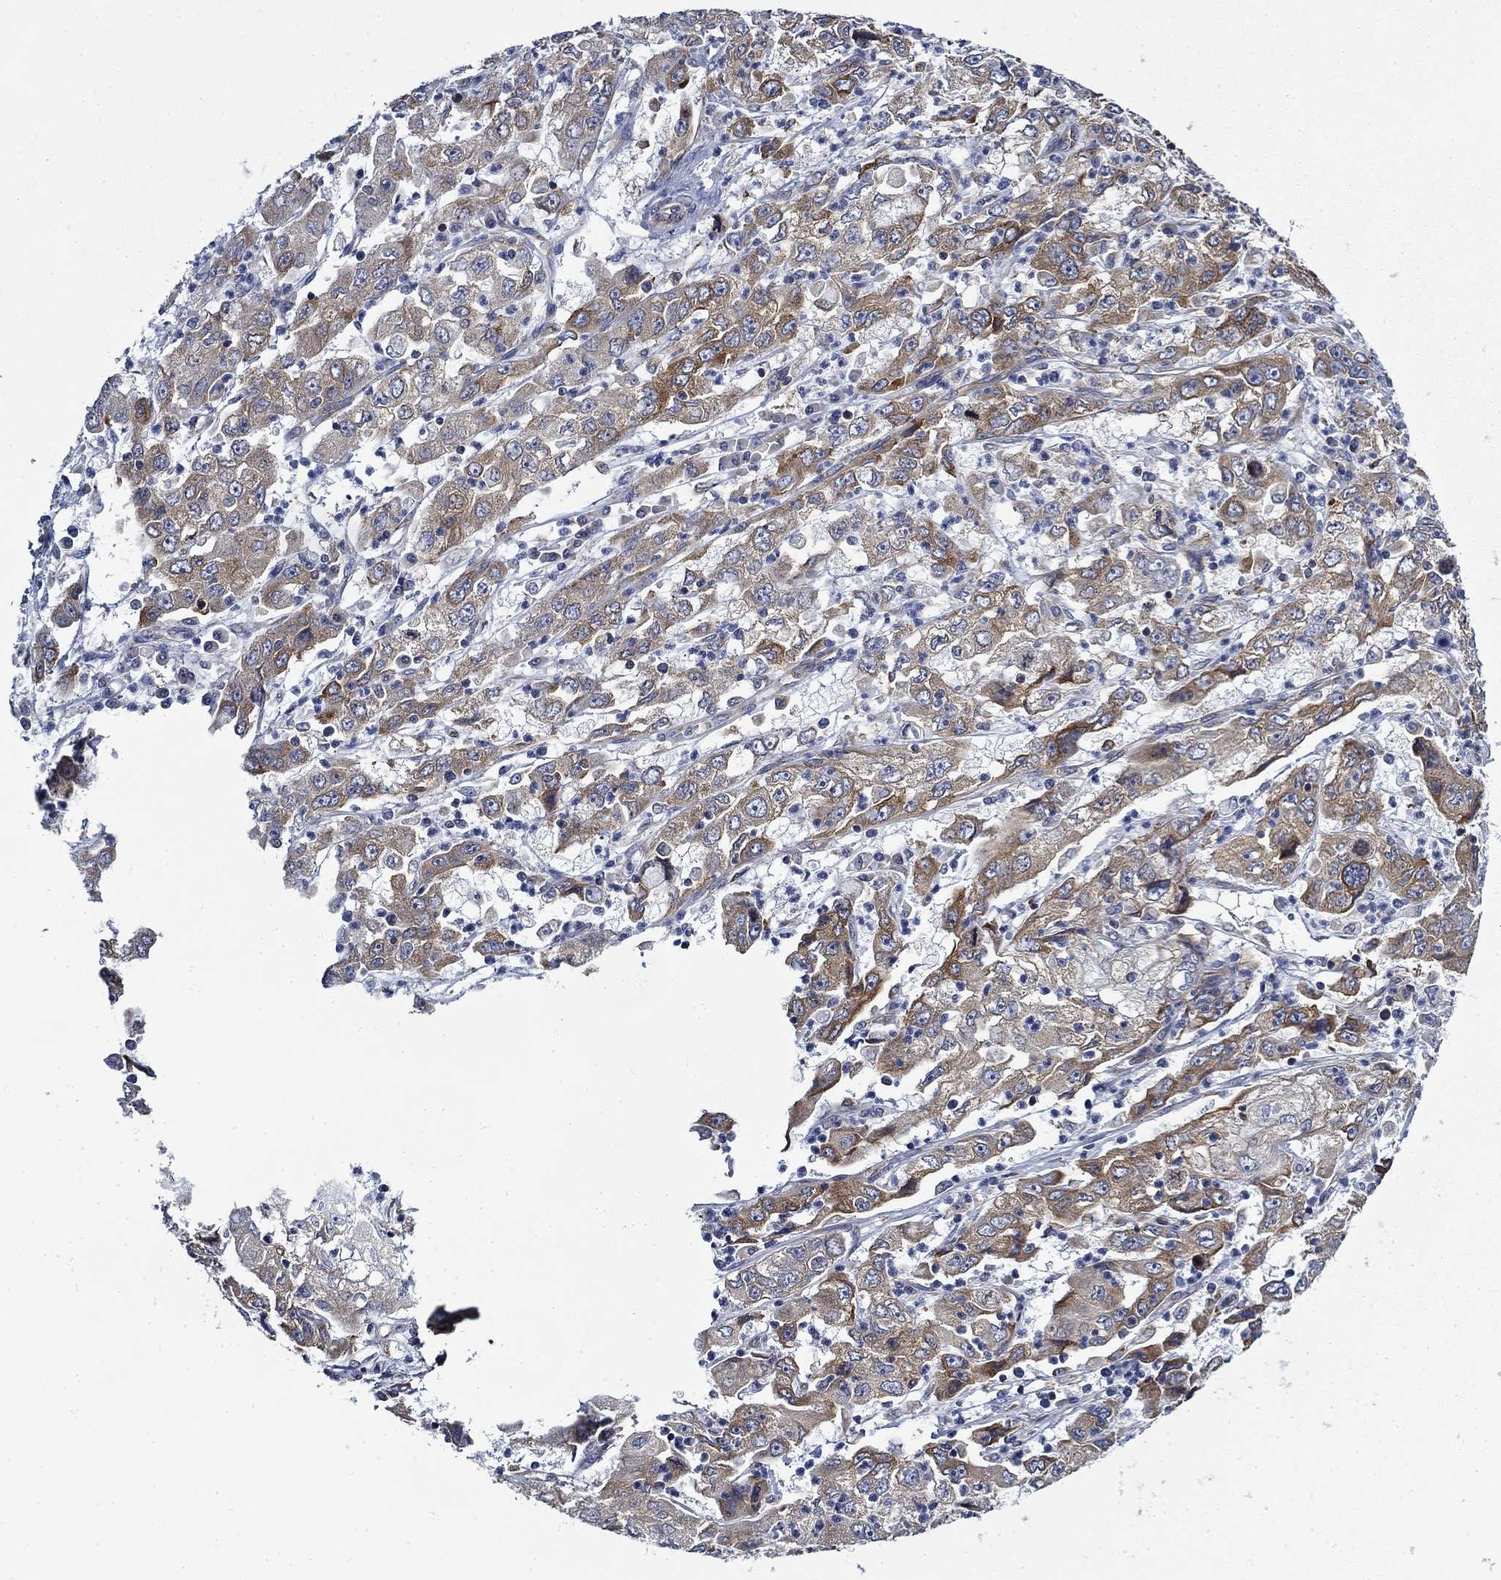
{"staining": {"intensity": "moderate", "quantity": "<25%", "location": "cytoplasmic/membranous"}, "tissue": "cervical cancer", "cell_type": "Tumor cells", "image_type": "cancer", "snomed": [{"axis": "morphology", "description": "Squamous cell carcinoma, NOS"}, {"axis": "topography", "description": "Cervix"}], "caption": "High-magnification brightfield microscopy of cervical cancer (squamous cell carcinoma) stained with DAB (brown) and counterstained with hematoxylin (blue). tumor cells exhibit moderate cytoplasmic/membranous expression is seen in approximately<25% of cells.", "gene": "FXR1", "patient": {"sex": "female", "age": 36}}